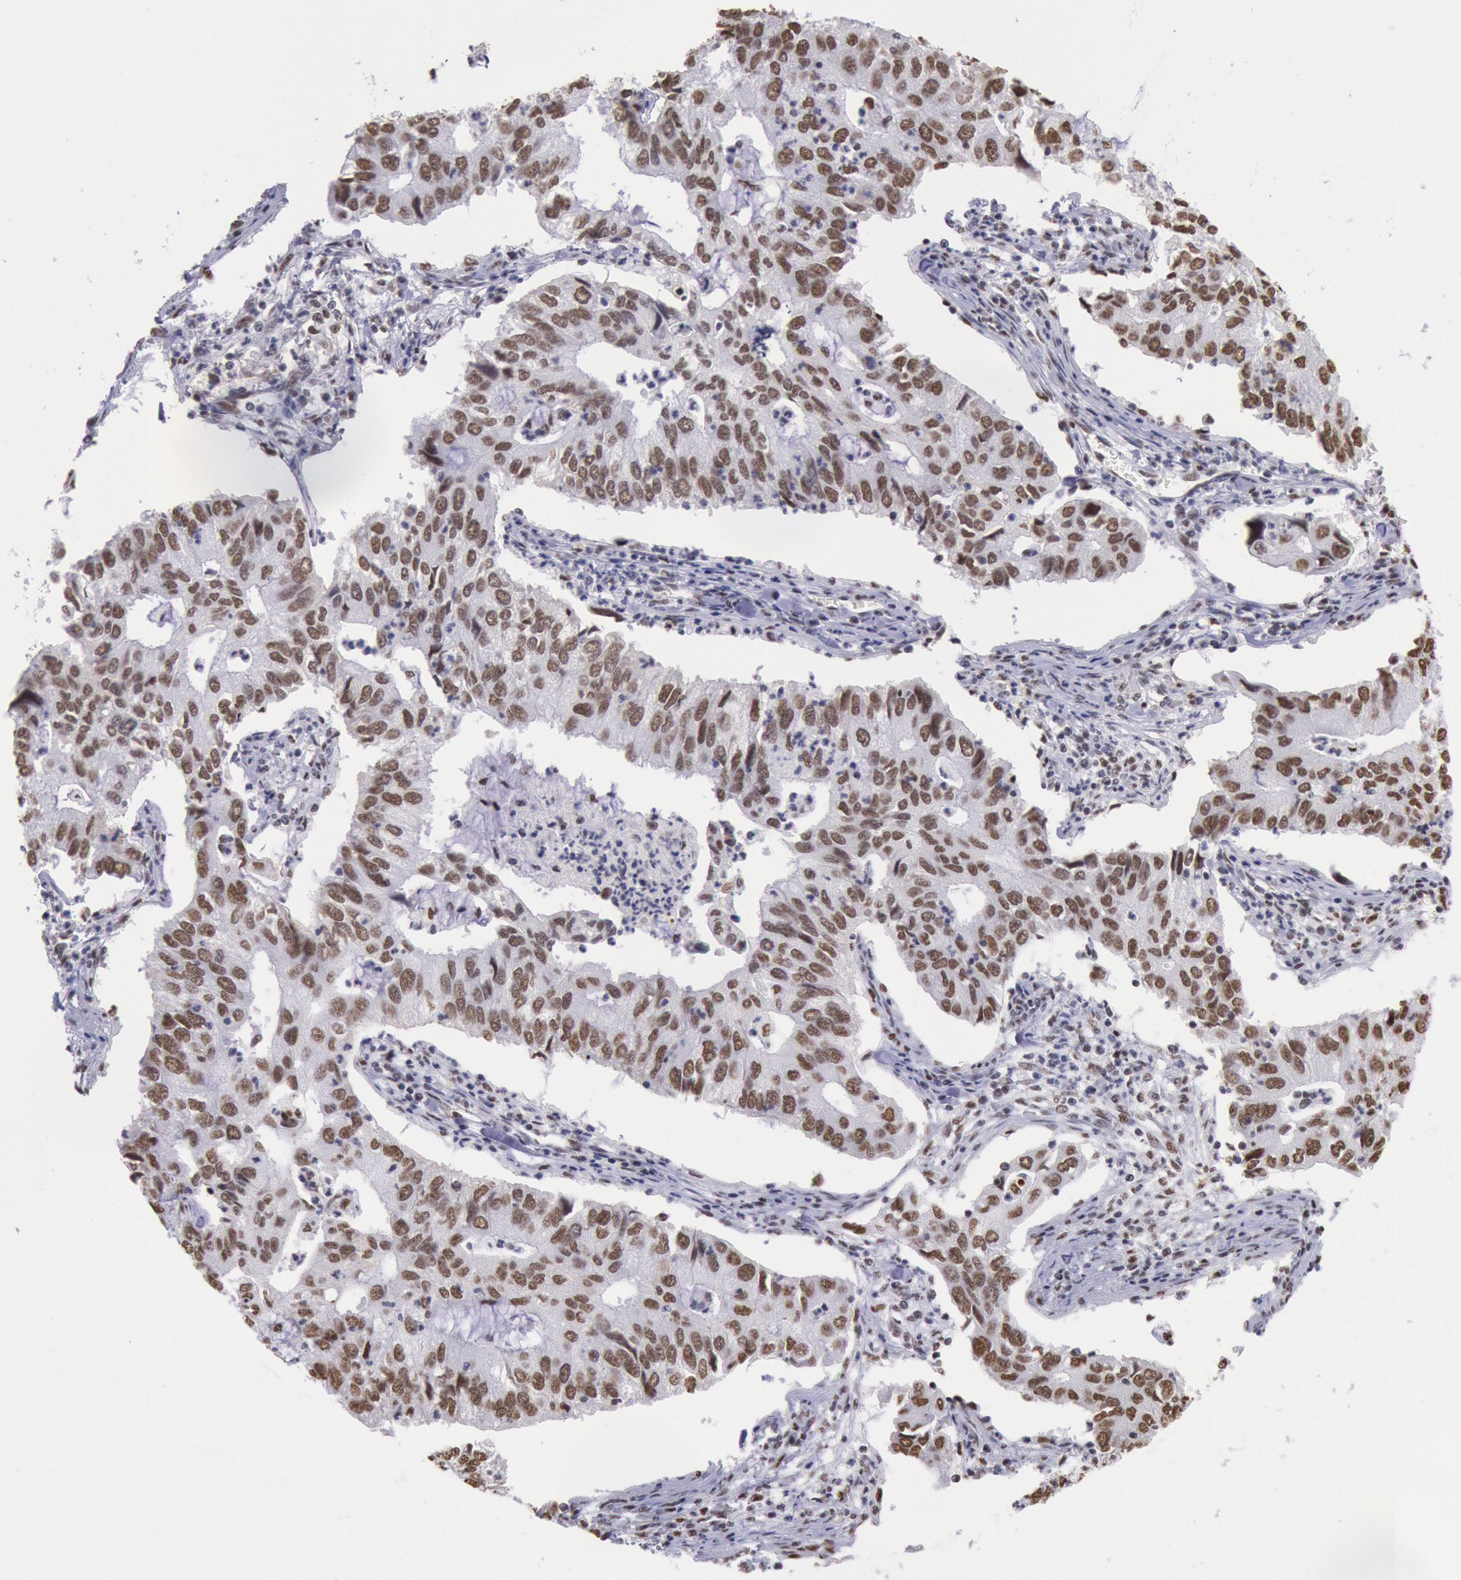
{"staining": {"intensity": "moderate", "quantity": ">75%", "location": "nuclear"}, "tissue": "lung cancer", "cell_type": "Tumor cells", "image_type": "cancer", "snomed": [{"axis": "morphology", "description": "Adenocarcinoma, NOS"}, {"axis": "topography", "description": "Lung"}], "caption": "About >75% of tumor cells in adenocarcinoma (lung) exhibit moderate nuclear protein staining as visualized by brown immunohistochemical staining.", "gene": "SNRPD3", "patient": {"sex": "male", "age": 48}}